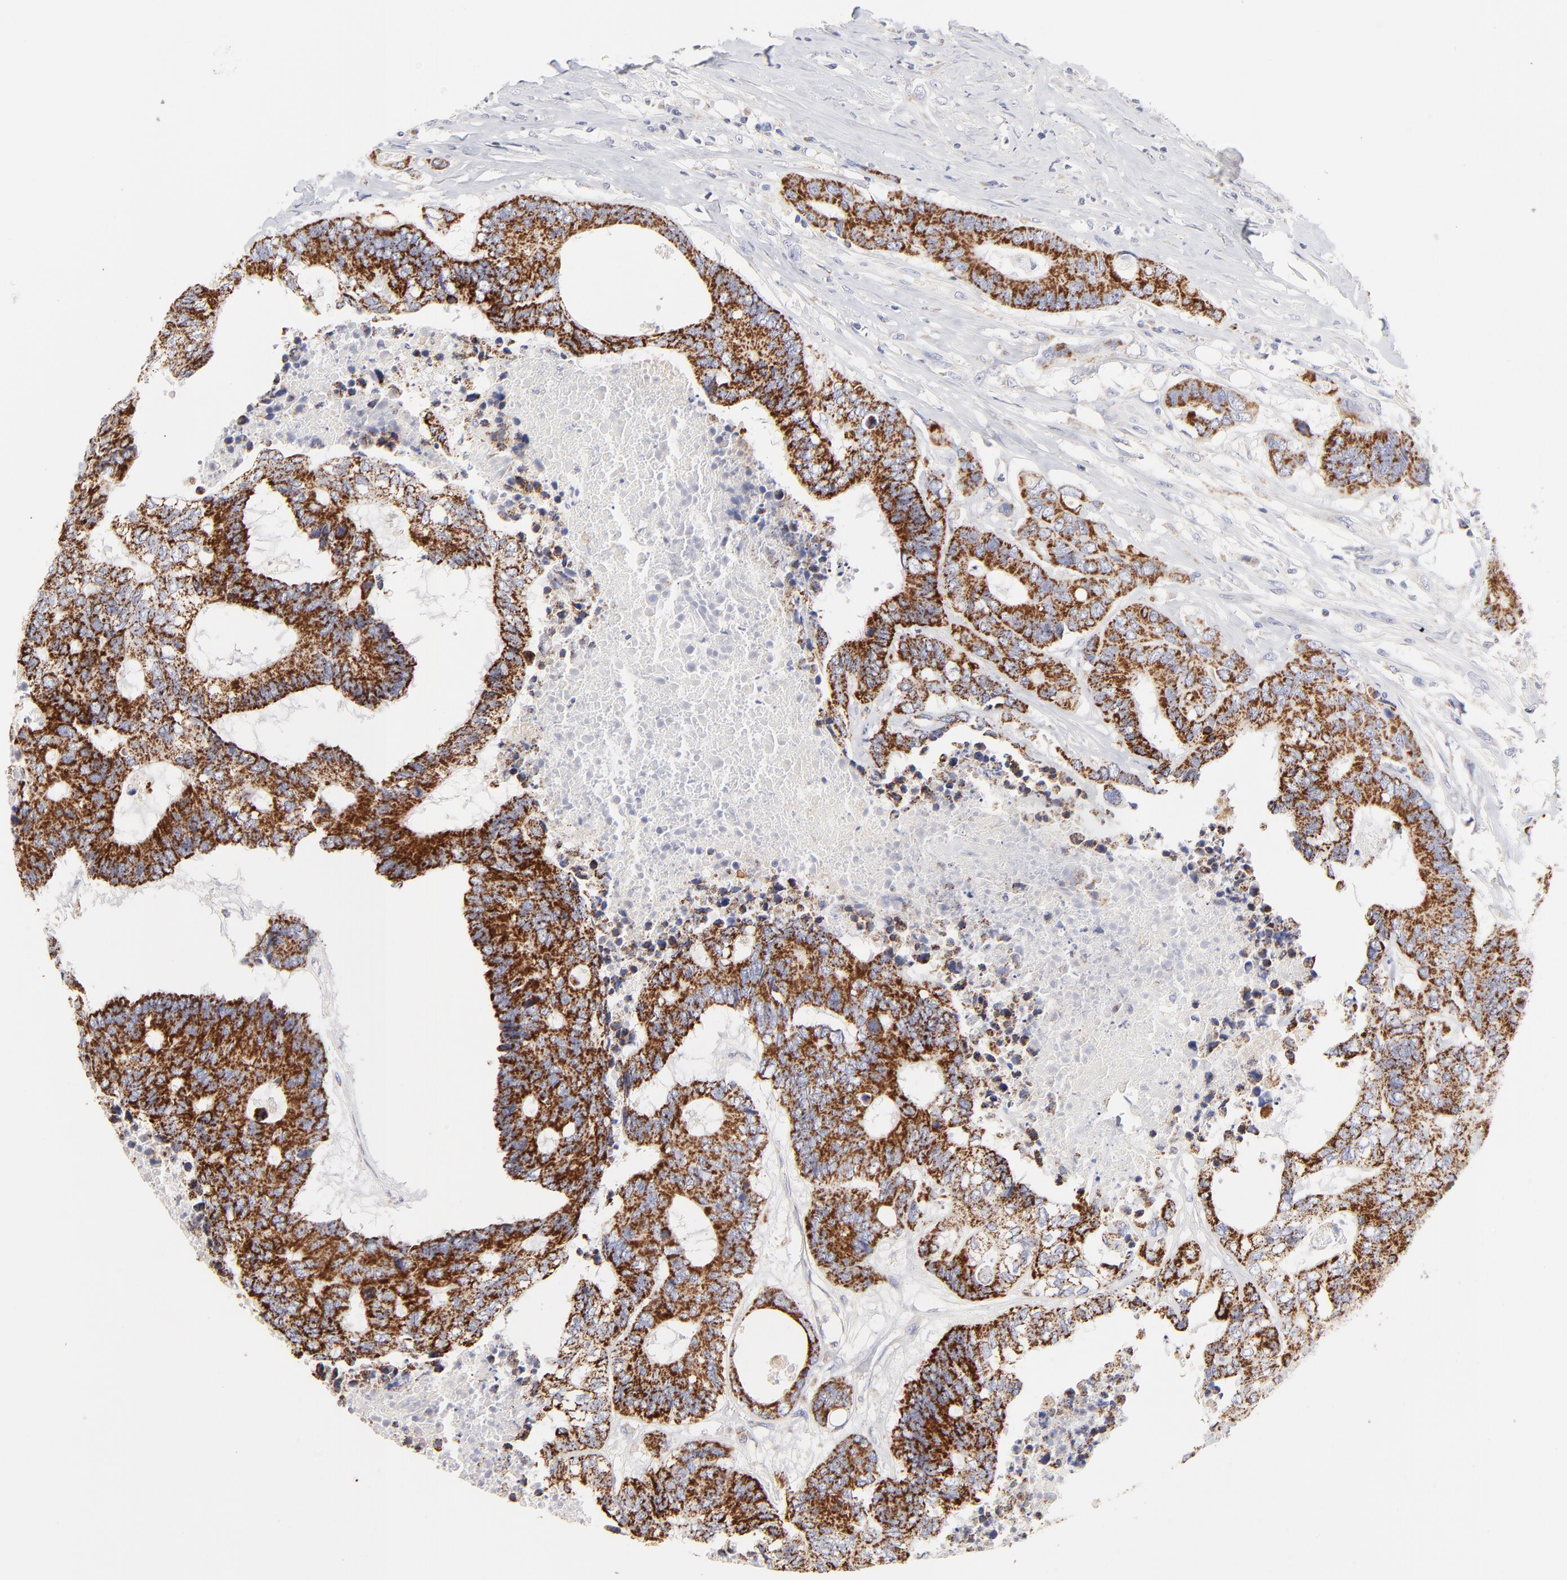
{"staining": {"intensity": "strong", "quantity": ">75%", "location": "cytoplasmic/membranous"}, "tissue": "colorectal cancer", "cell_type": "Tumor cells", "image_type": "cancer", "snomed": [{"axis": "morphology", "description": "Adenocarcinoma, NOS"}, {"axis": "topography", "description": "Rectum"}], "caption": "Protein staining reveals strong cytoplasmic/membranous expression in approximately >75% of tumor cells in colorectal cancer.", "gene": "TST", "patient": {"sex": "male", "age": 55}}